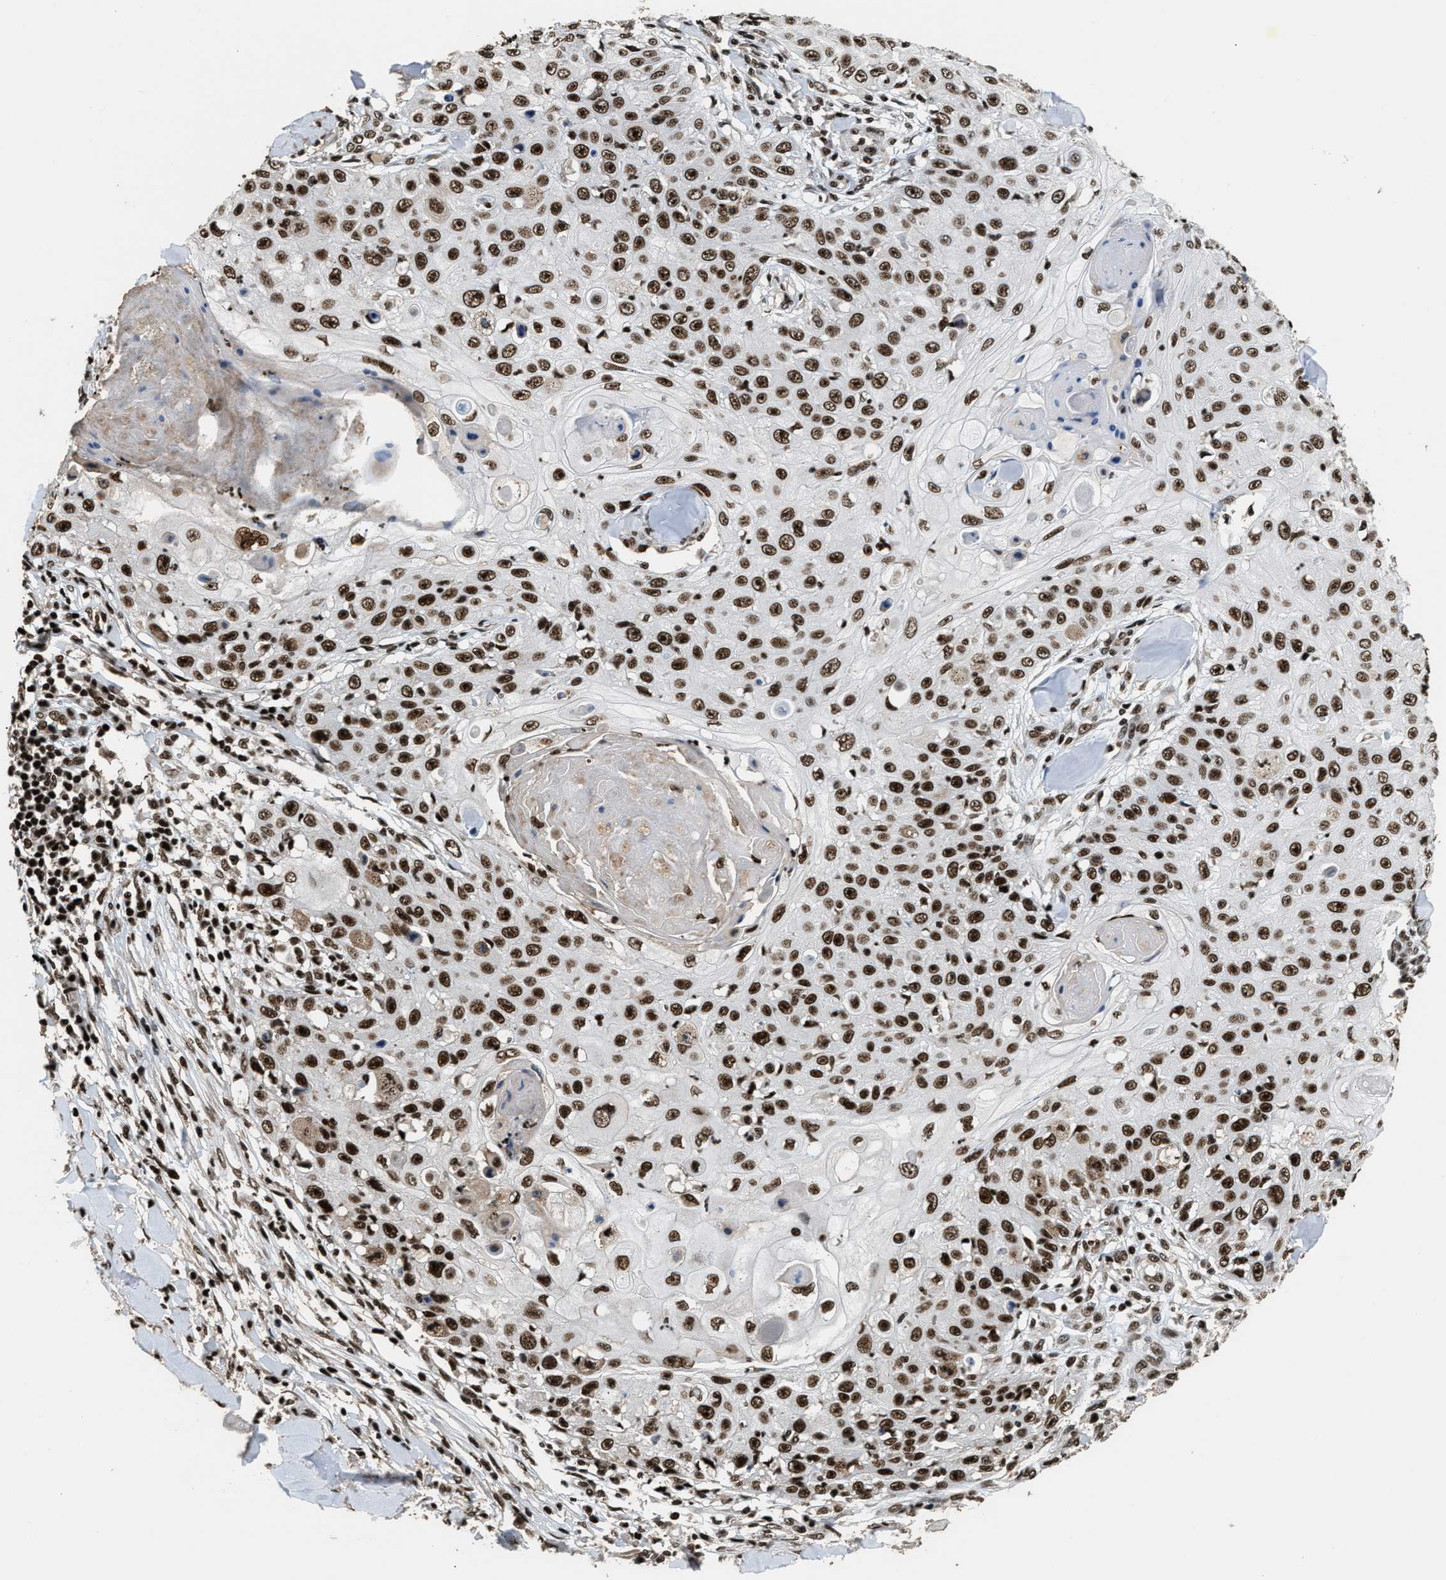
{"staining": {"intensity": "strong", "quantity": ">75%", "location": "nuclear"}, "tissue": "skin cancer", "cell_type": "Tumor cells", "image_type": "cancer", "snomed": [{"axis": "morphology", "description": "Squamous cell carcinoma, NOS"}, {"axis": "topography", "description": "Skin"}], "caption": "IHC of human skin cancer shows high levels of strong nuclear positivity in about >75% of tumor cells. The staining is performed using DAB brown chromogen to label protein expression. The nuclei are counter-stained blue using hematoxylin.", "gene": "RAD21", "patient": {"sex": "male", "age": 86}}